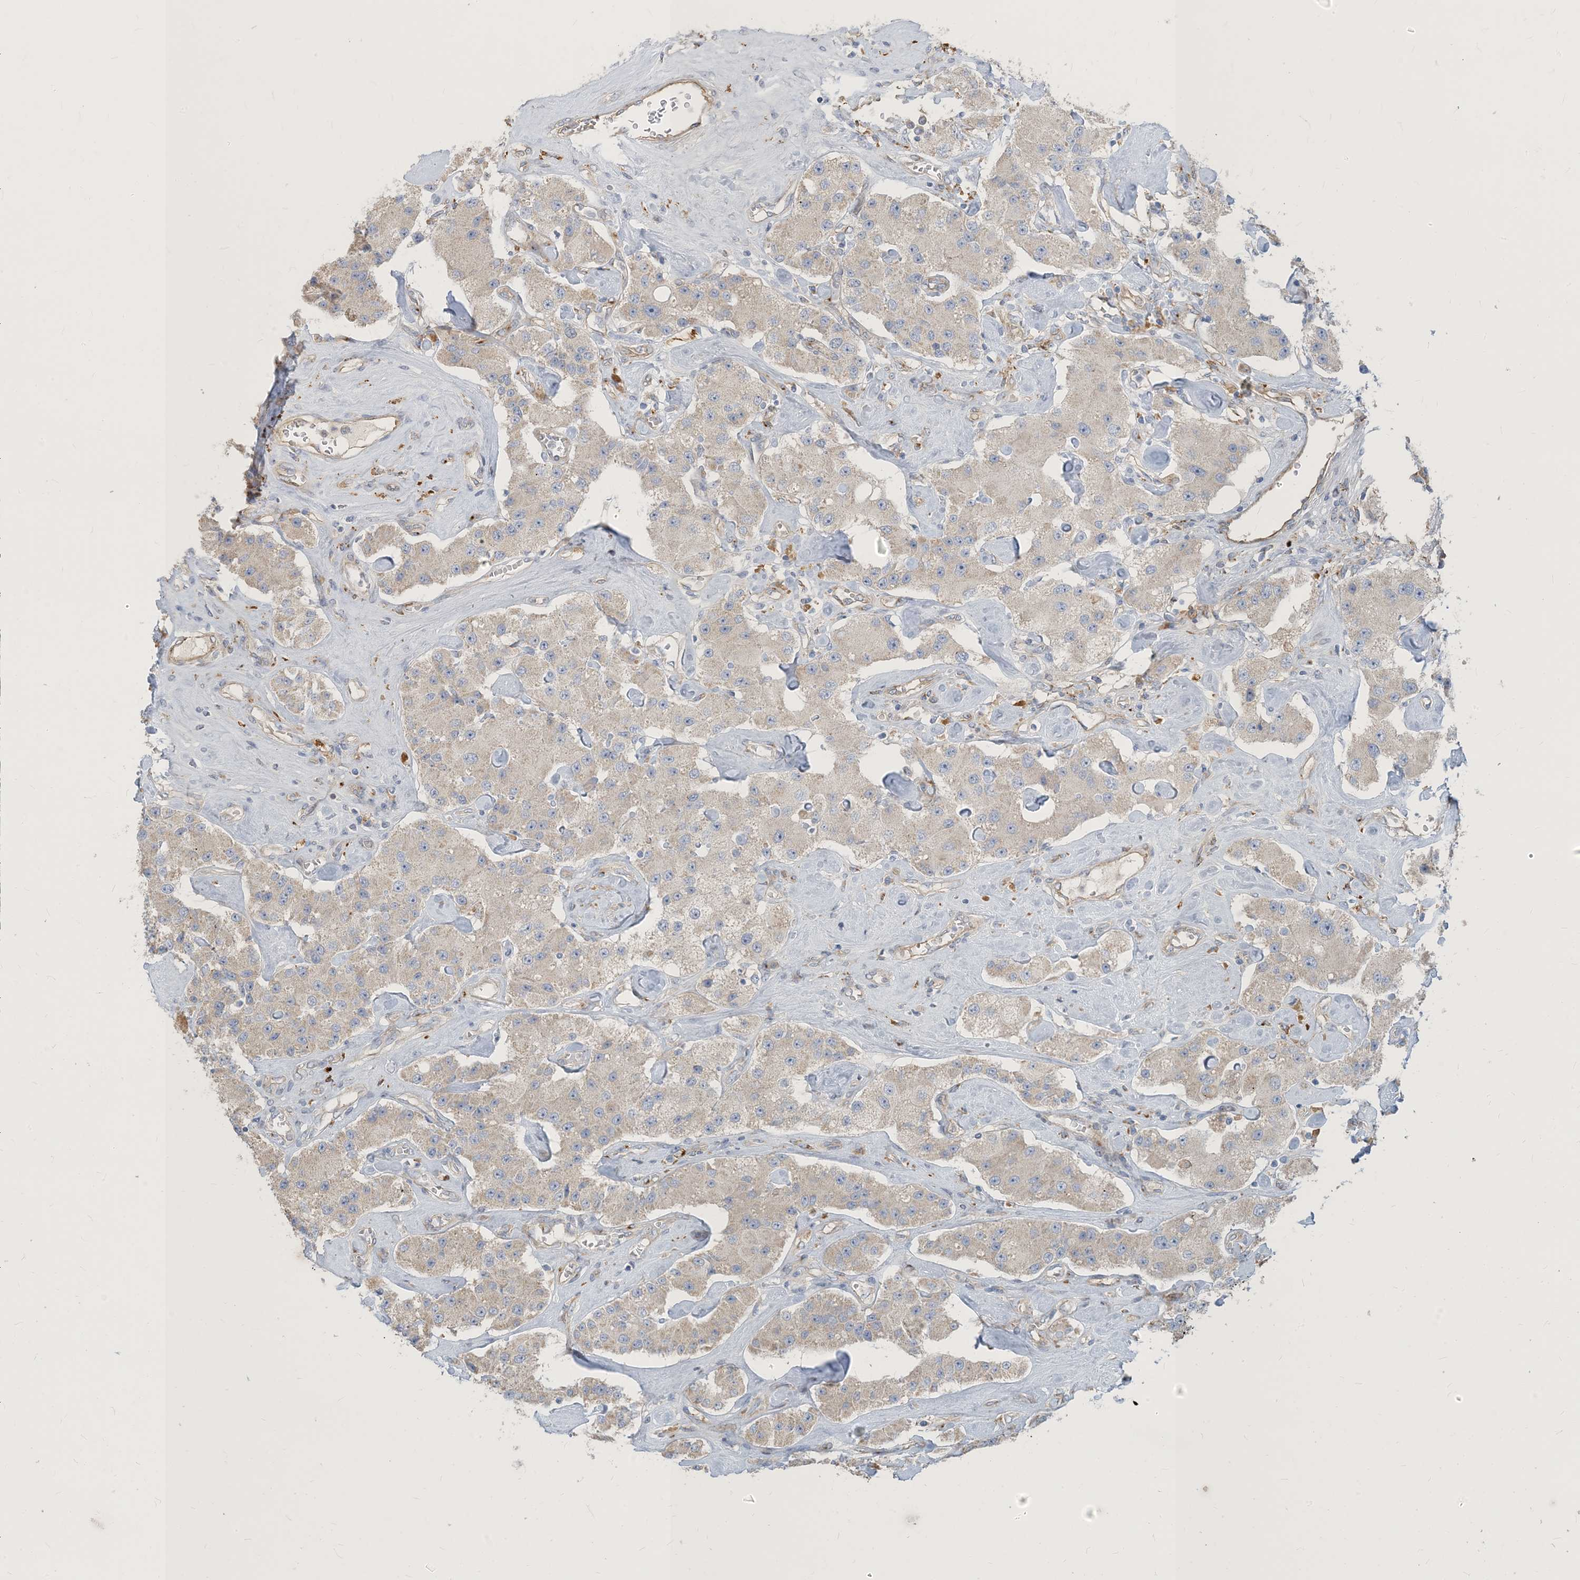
{"staining": {"intensity": "negative", "quantity": "none", "location": "none"}, "tissue": "carcinoid", "cell_type": "Tumor cells", "image_type": "cancer", "snomed": [{"axis": "morphology", "description": "Carcinoid, malignant, NOS"}, {"axis": "topography", "description": "Pancreas"}], "caption": "A photomicrograph of human malignant carcinoid is negative for staining in tumor cells.", "gene": "PEAR1", "patient": {"sex": "male", "age": 41}}